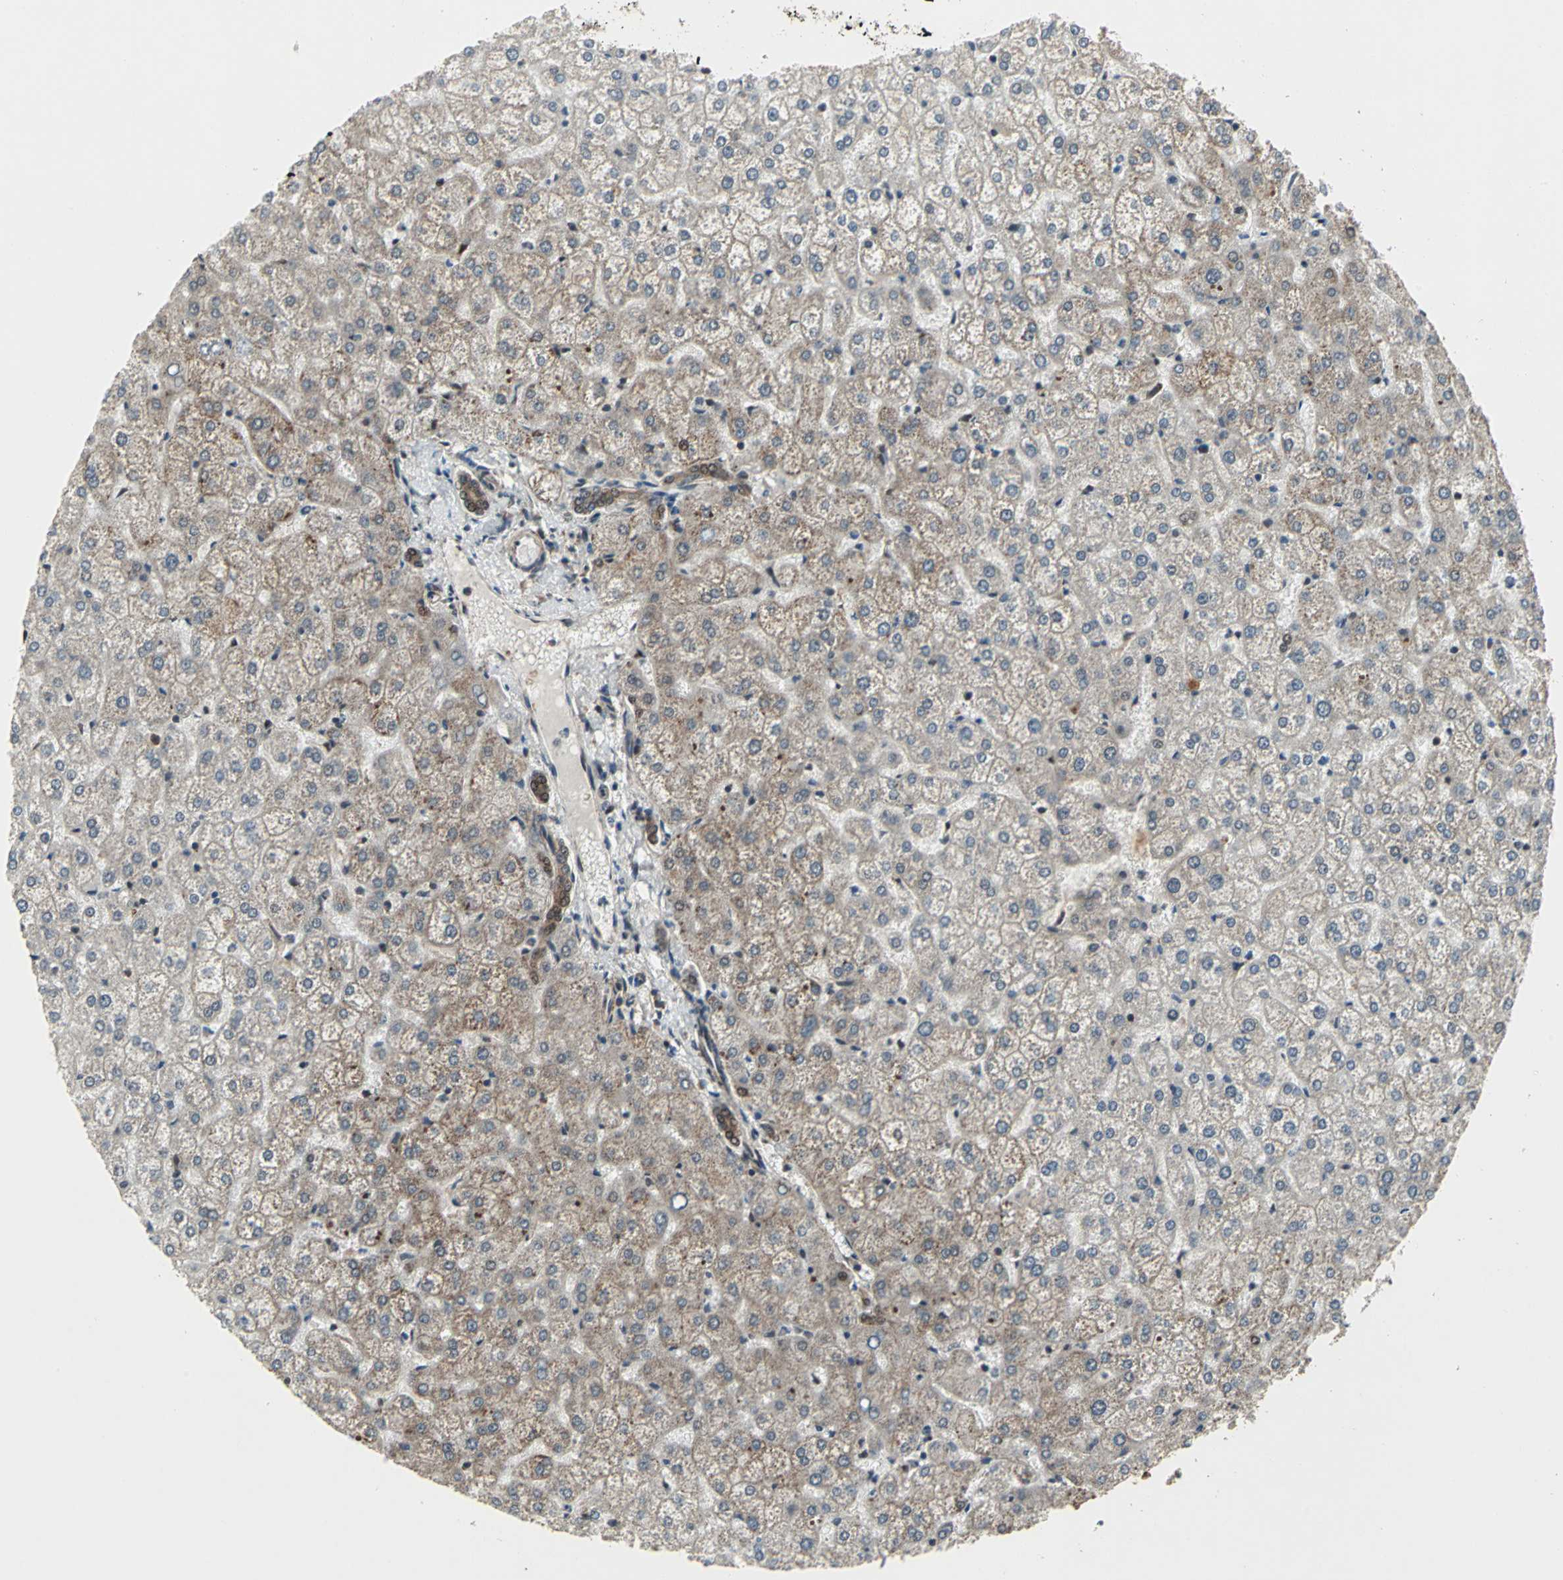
{"staining": {"intensity": "moderate", "quantity": ">75%", "location": "cytoplasmic/membranous,nuclear"}, "tissue": "liver", "cell_type": "Cholangiocytes", "image_type": "normal", "snomed": [{"axis": "morphology", "description": "Normal tissue, NOS"}, {"axis": "topography", "description": "Liver"}], "caption": "An immunohistochemistry (IHC) photomicrograph of unremarkable tissue is shown. Protein staining in brown highlights moderate cytoplasmic/membranous,nuclear positivity in liver within cholangiocytes.", "gene": "COPS5", "patient": {"sex": "female", "age": 32}}